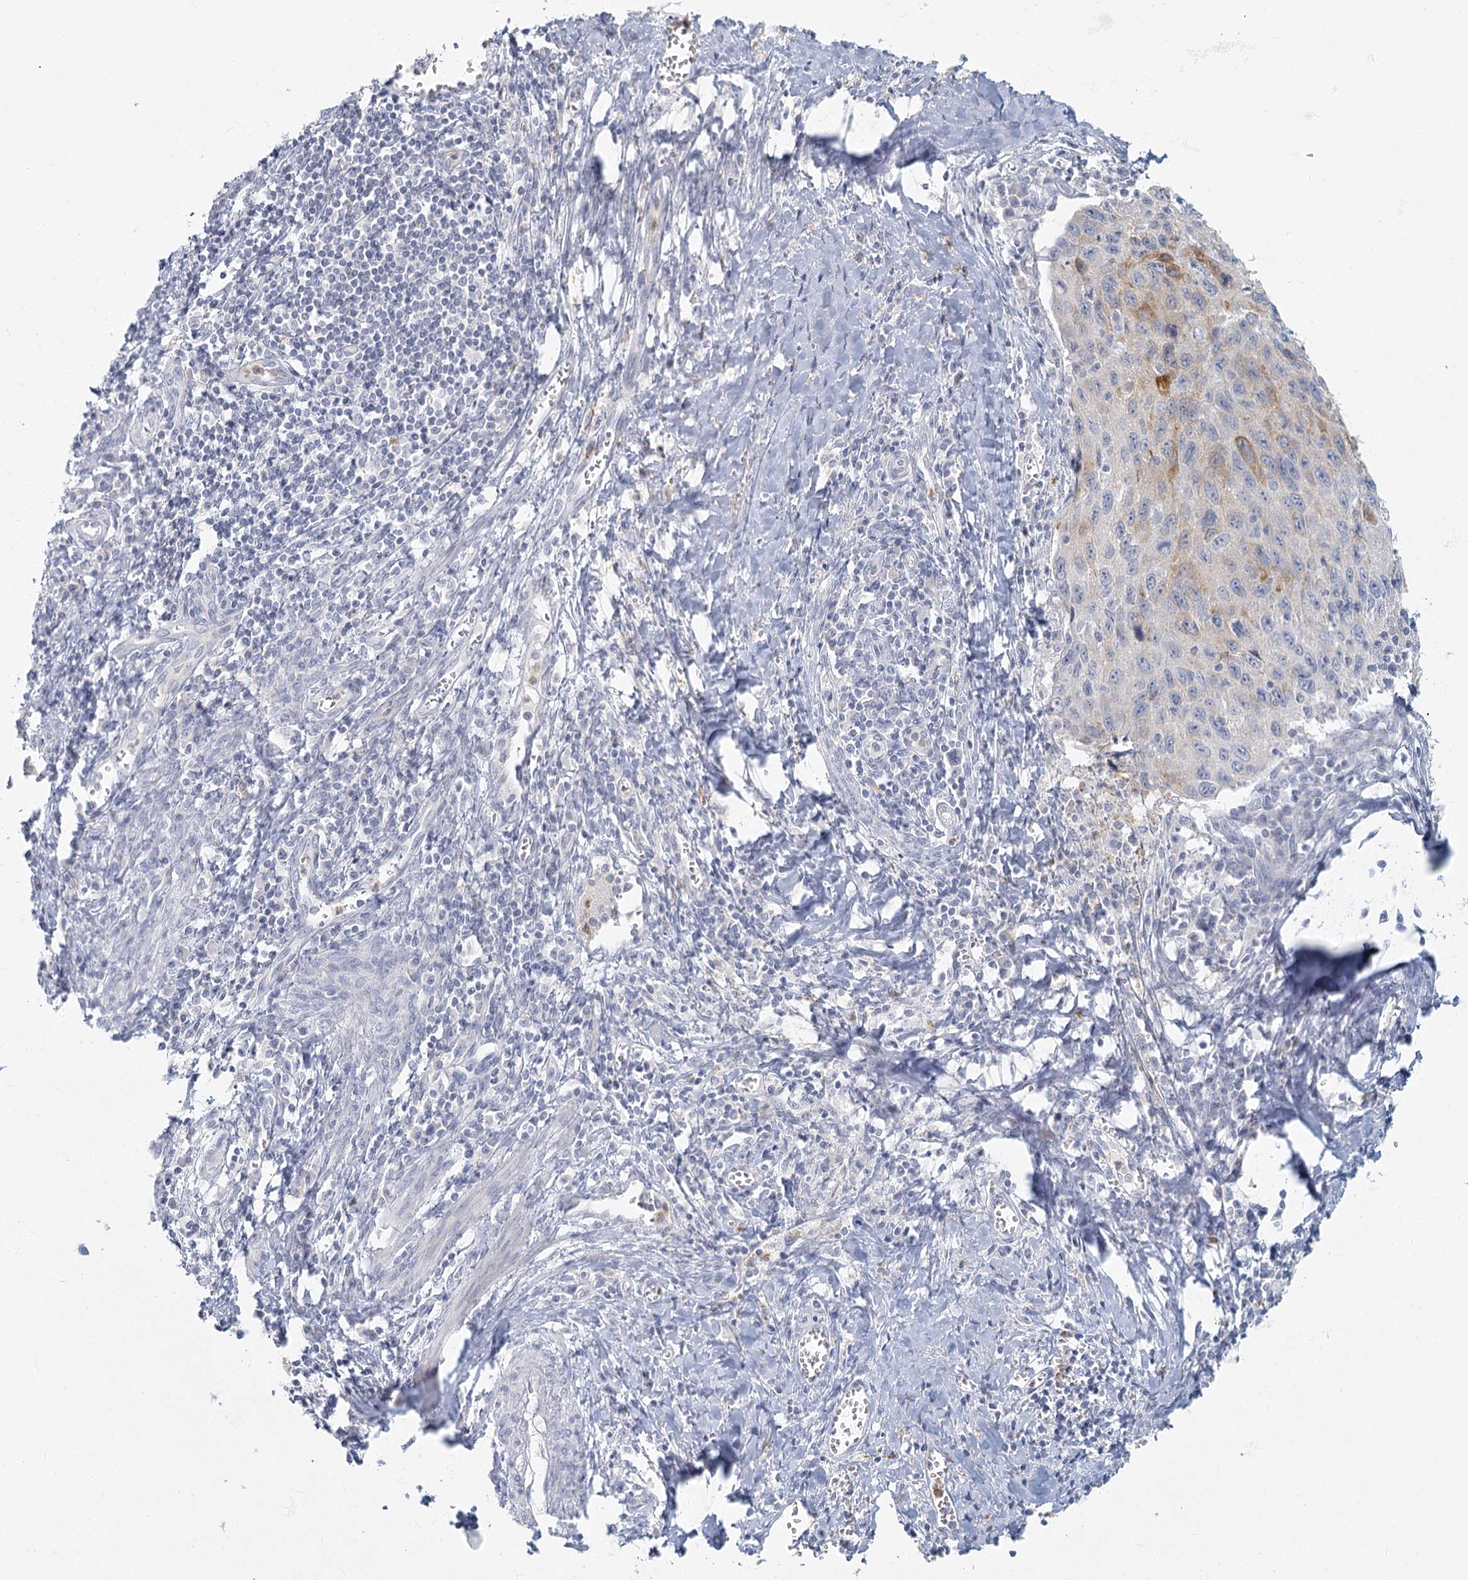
{"staining": {"intensity": "moderate", "quantity": "<25%", "location": "cytoplasmic/membranous"}, "tissue": "cervical cancer", "cell_type": "Tumor cells", "image_type": "cancer", "snomed": [{"axis": "morphology", "description": "Squamous cell carcinoma, NOS"}, {"axis": "topography", "description": "Cervix"}], "caption": "This micrograph exhibits IHC staining of human cervical cancer (squamous cell carcinoma), with low moderate cytoplasmic/membranous positivity in approximately <25% of tumor cells.", "gene": "FAM110C", "patient": {"sex": "female", "age": 53}}